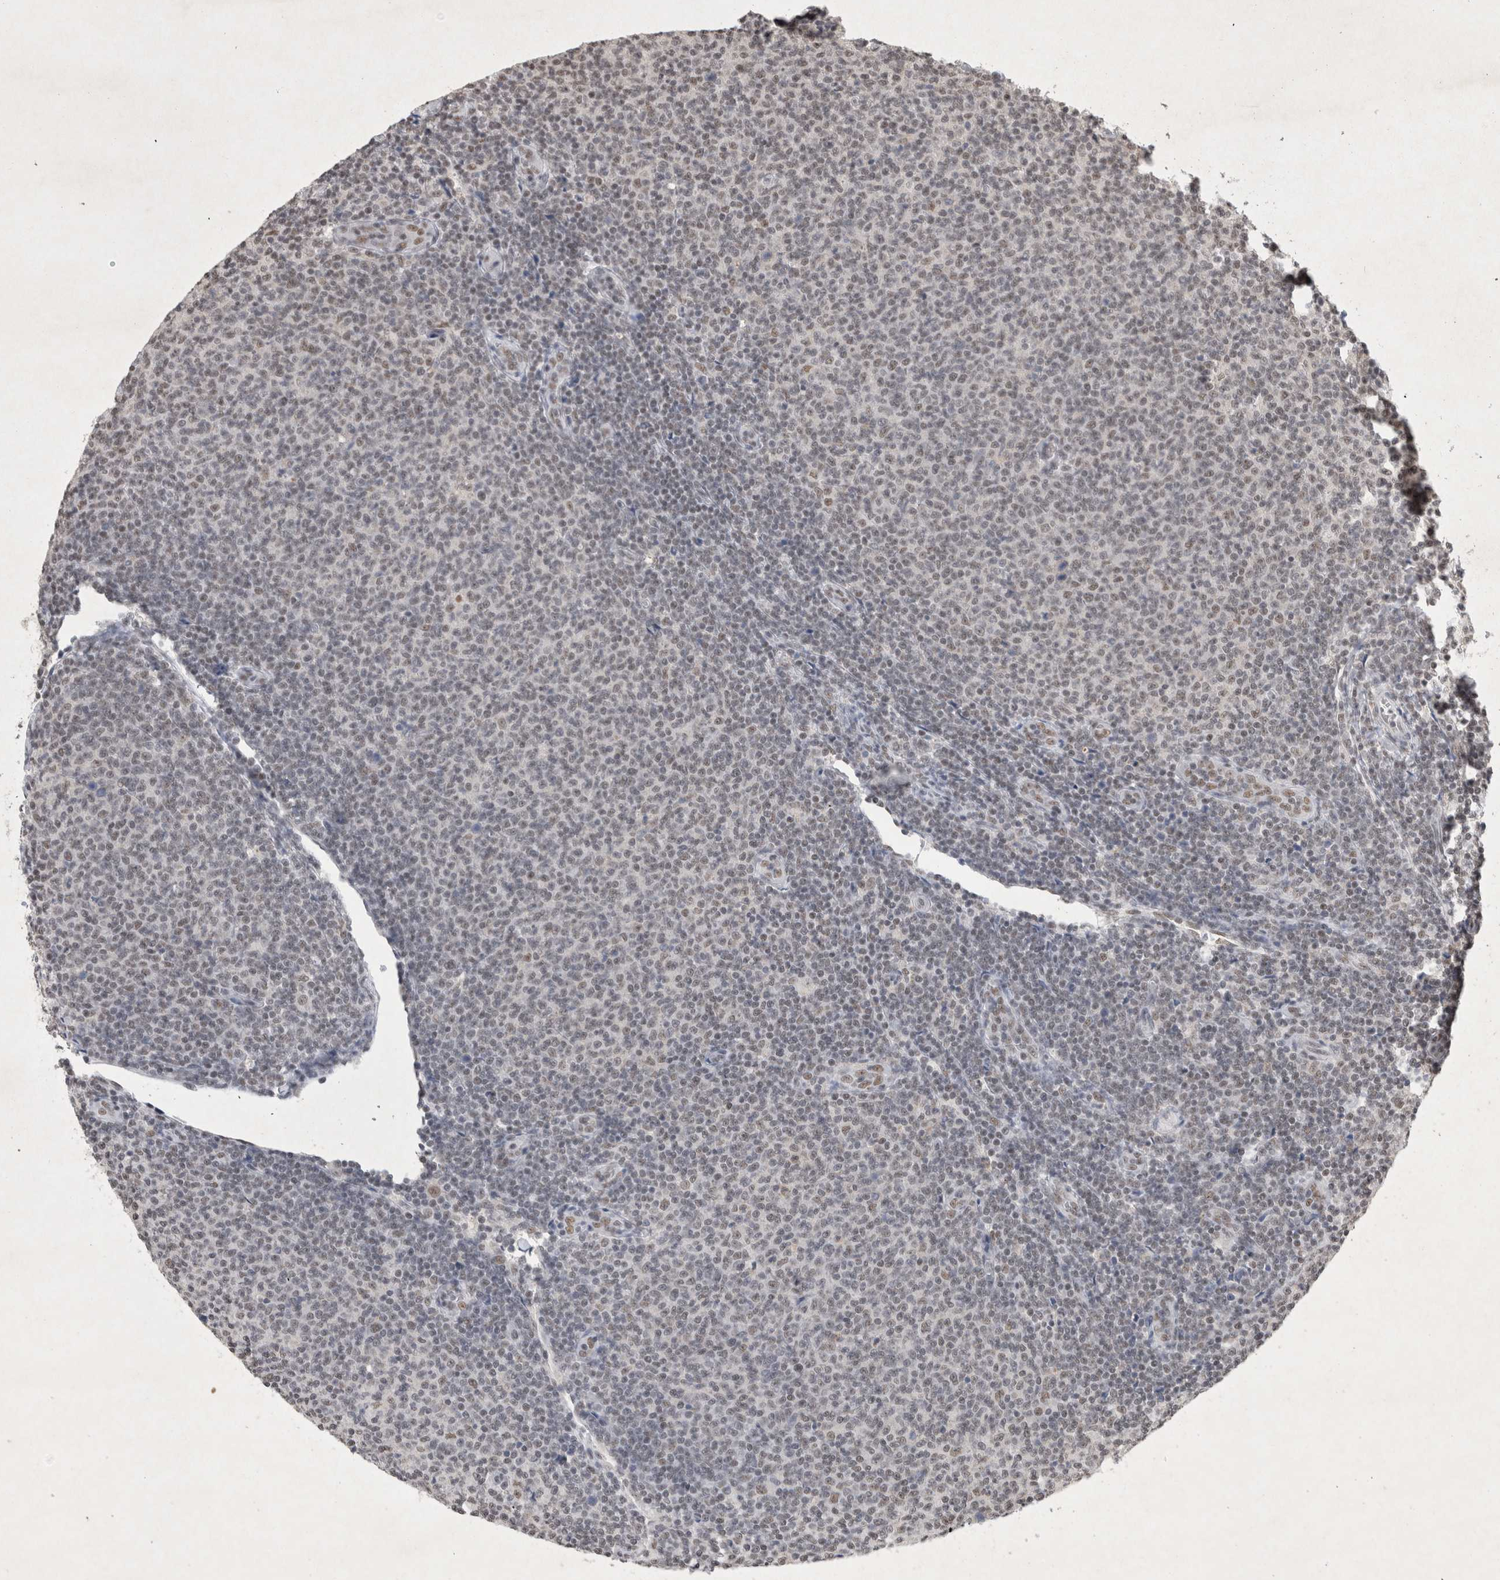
{"staining": {"intensity": "weak", "quantity": "<25%", "location": "nuclear"}, "tissue": "lymphoma", "cell_type": "Tumor cells", "image_type": "cancer", "snomed": [{"axis": "morphology", "description": "Malignant lymphoma, non-Hodgkin's type, Low grade"}, {"axis": "topography", "description": "Lymph node"}], "caption": "Lymphoma stained for a protein using IHC exhibits no staining tumor cells.", "gene": "XRCC5", "patient": {"sex": "male", "age": 66}}